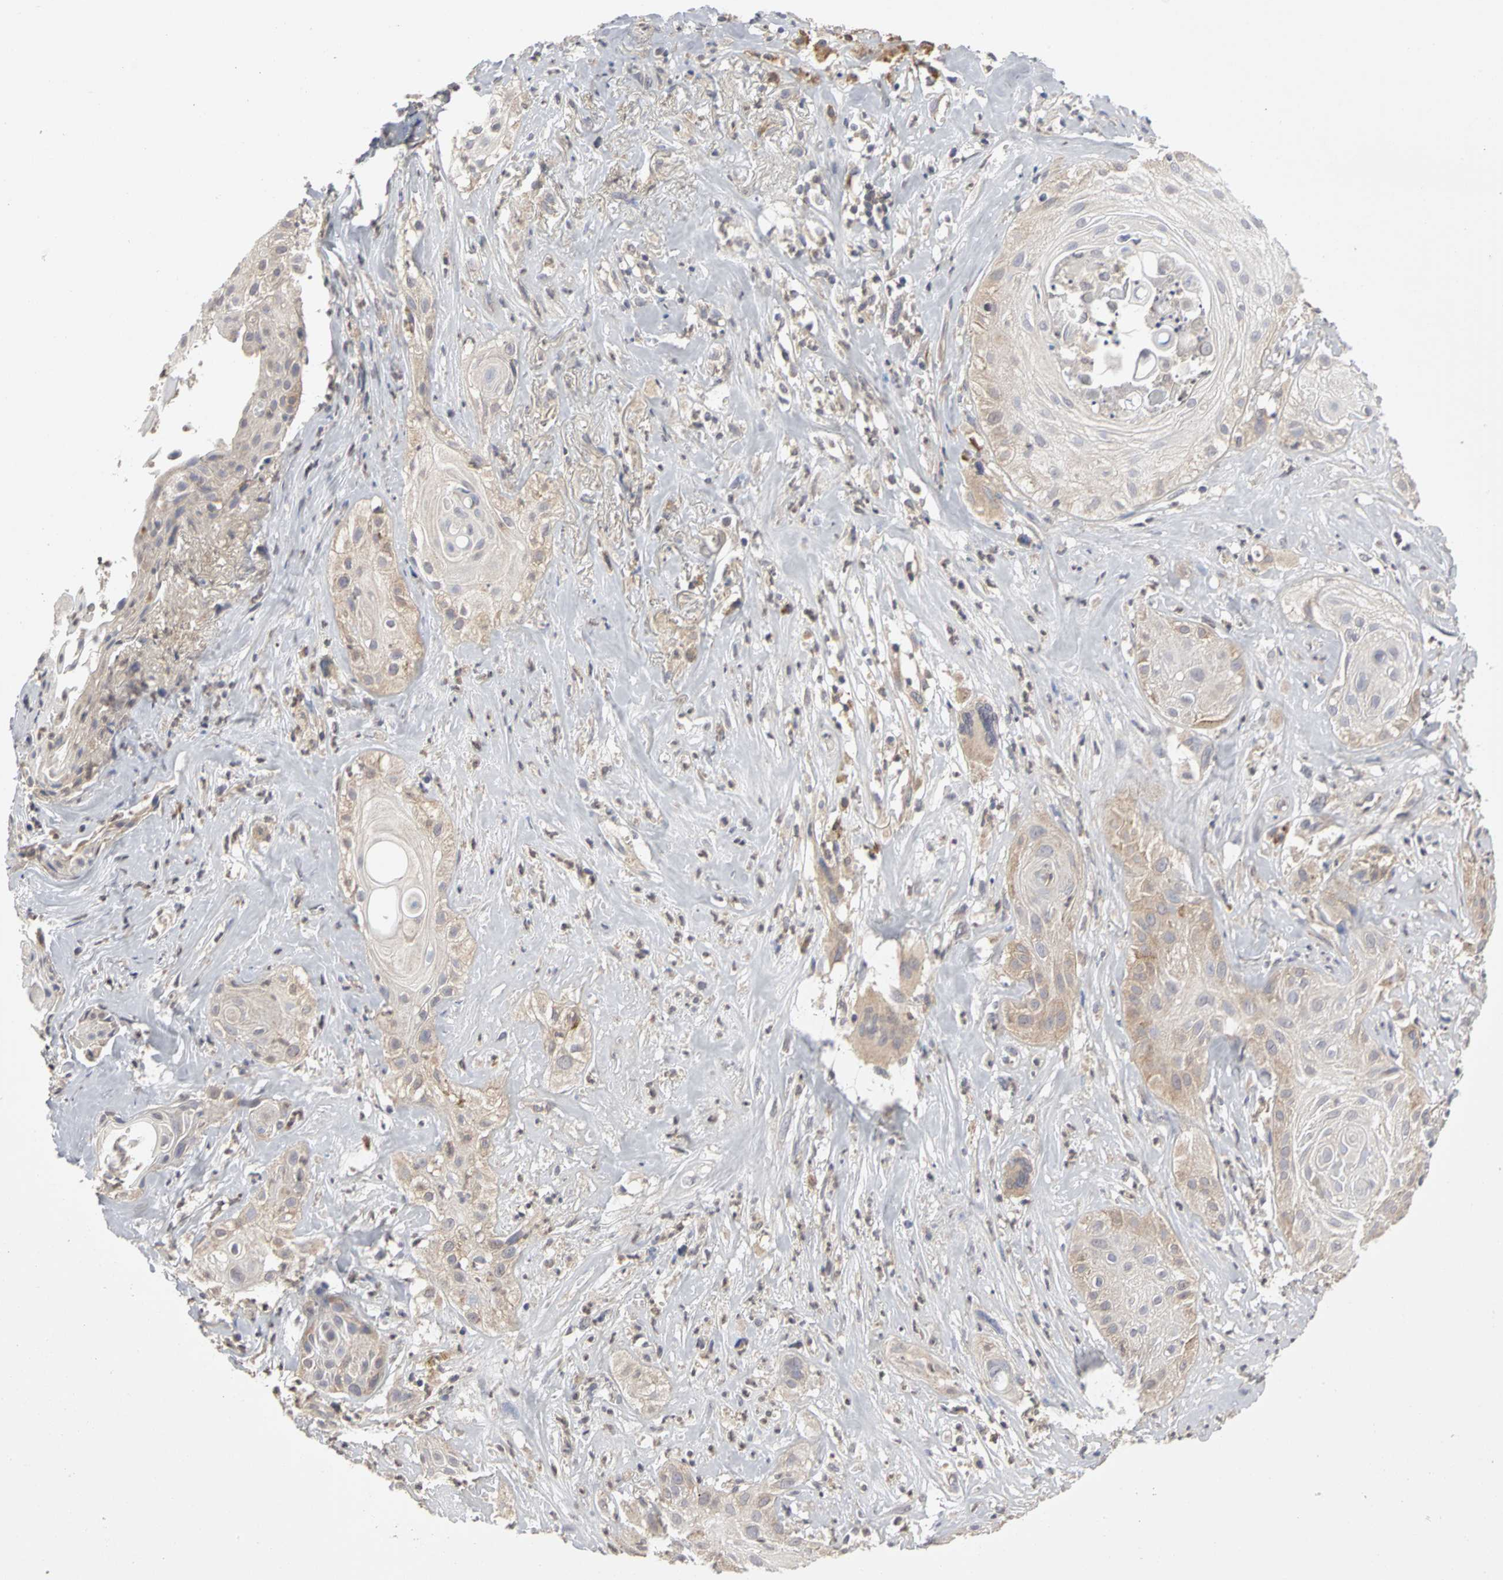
{"staining": {"intensity": "weak", "quantity": "25%-75%", "location": "cytoplasmic/membranous"}, "tissue": "skin cancer", "cell_type": "Tumor cells", "image_type": "cancer", "snomed": [{"axis": "morphology", "description": "Squamous cell carcinoma, NOS"}, {"axis": "topography", "description": "Skin"}], "caption": "Immunohistochemistry (IHC) photomicrograph of neoplastic tissue: human squamous cell carcinoma (skin) stained using immunohistochemistry demonstrates low levels of weak protein expression localized specifically in the cytoplasmic/membranous of tumor cells, appearing as a cytoplasmic/membranous brown color.", "gene": "IRAK1", "patient": {"sex": "male", "age": 65}}